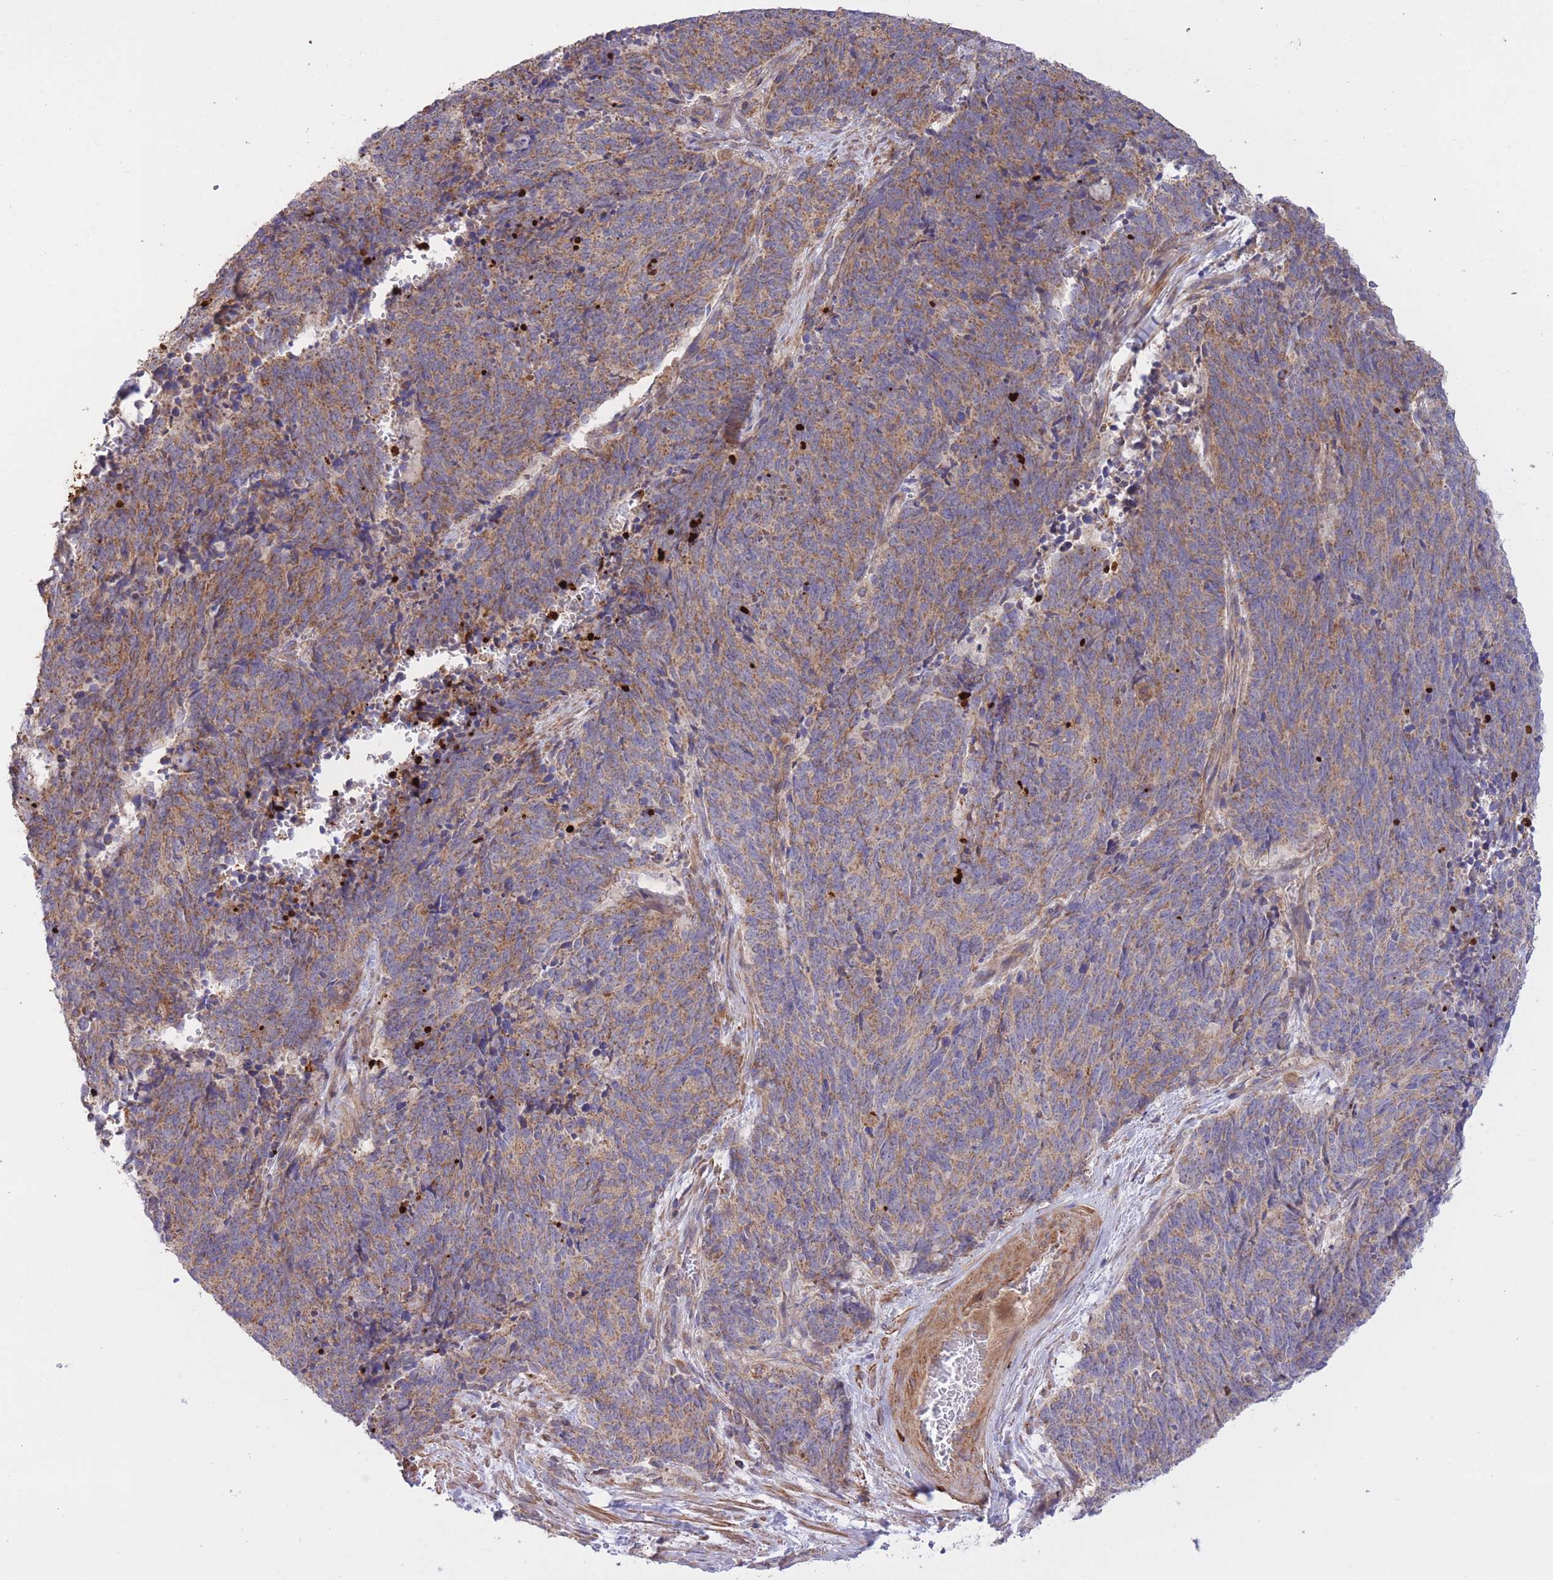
{"staining": {"intensity": "moderate", "quantity": ">75%", "location": "cytoplasmic/membranous"}, "tissue": "cervical cancer", "cell_type": "Tumor cells", "image_type": "cancer", "snomed": [{"axis": "morphology", "description": "Squamous cell carcinoma, NOS"}, {"axis": "topography", "description": "Cervix"}], "caption": "A photomicrograph of cervical cancer stained for a protein demonstrates moderate cytoplasmic/membranous brown staining in tumor cells.", "gene": "ATP13A2", "patient": {"sex": "female", "age": 29}}